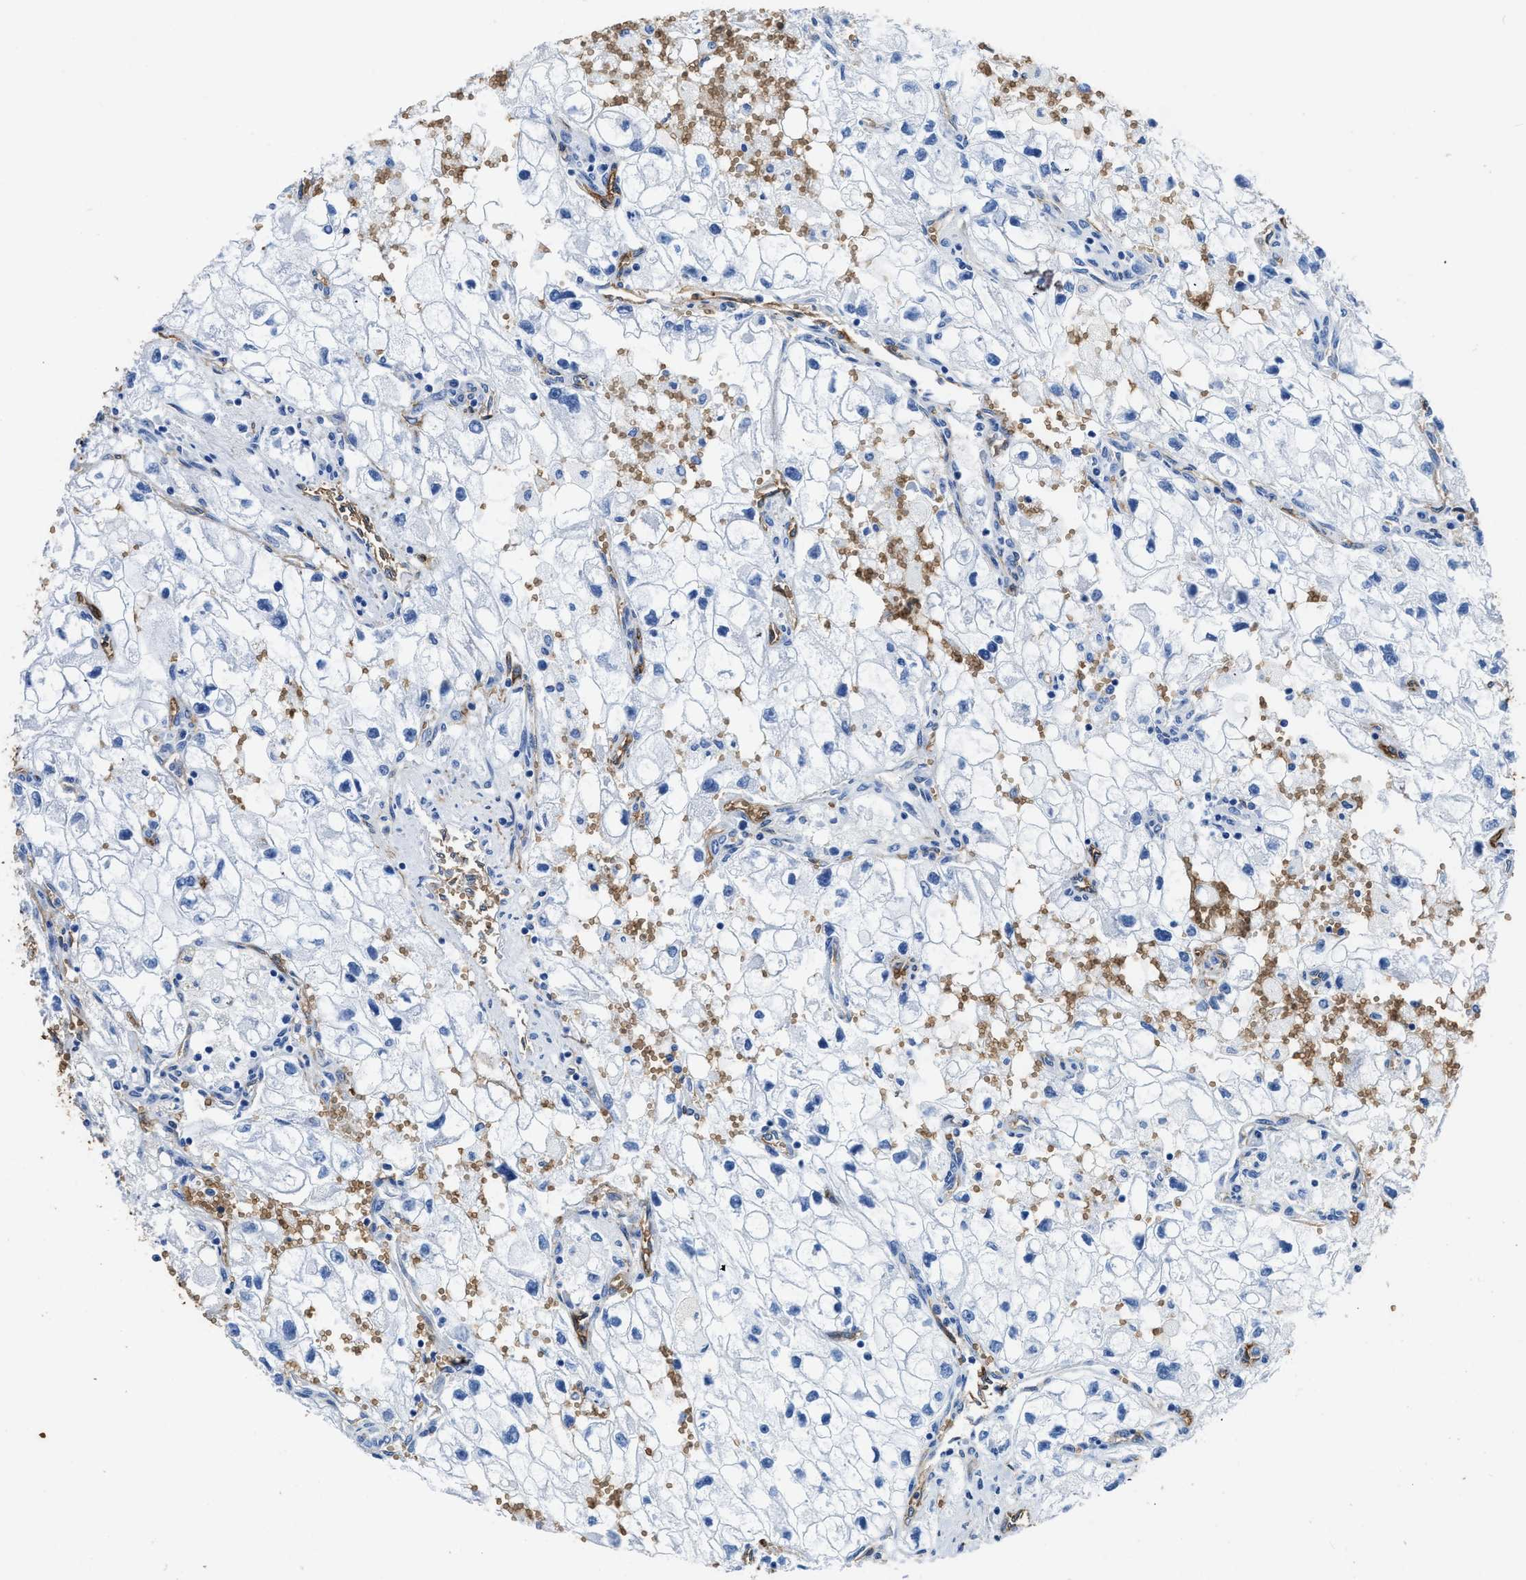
{"staining": {"intensity": "negative", "quantity": "none", "location": "none"}, "tissue": "renal cancer", "cell_type": "Tumor cells", "image_type": "cancer", "snomed": [{"axis": "morphology", "description": "Adenocarcinoma, NOS"}, {"axis": "topography", "description": "Kidney"}], "caption": "DAB (3,3'-diaminobenzidine) immunohistochemical staining of renal cancer shows no significant staining in tumor cells.", "gene": "AQP1", "patient": {"sex": "female", "age": 70}}